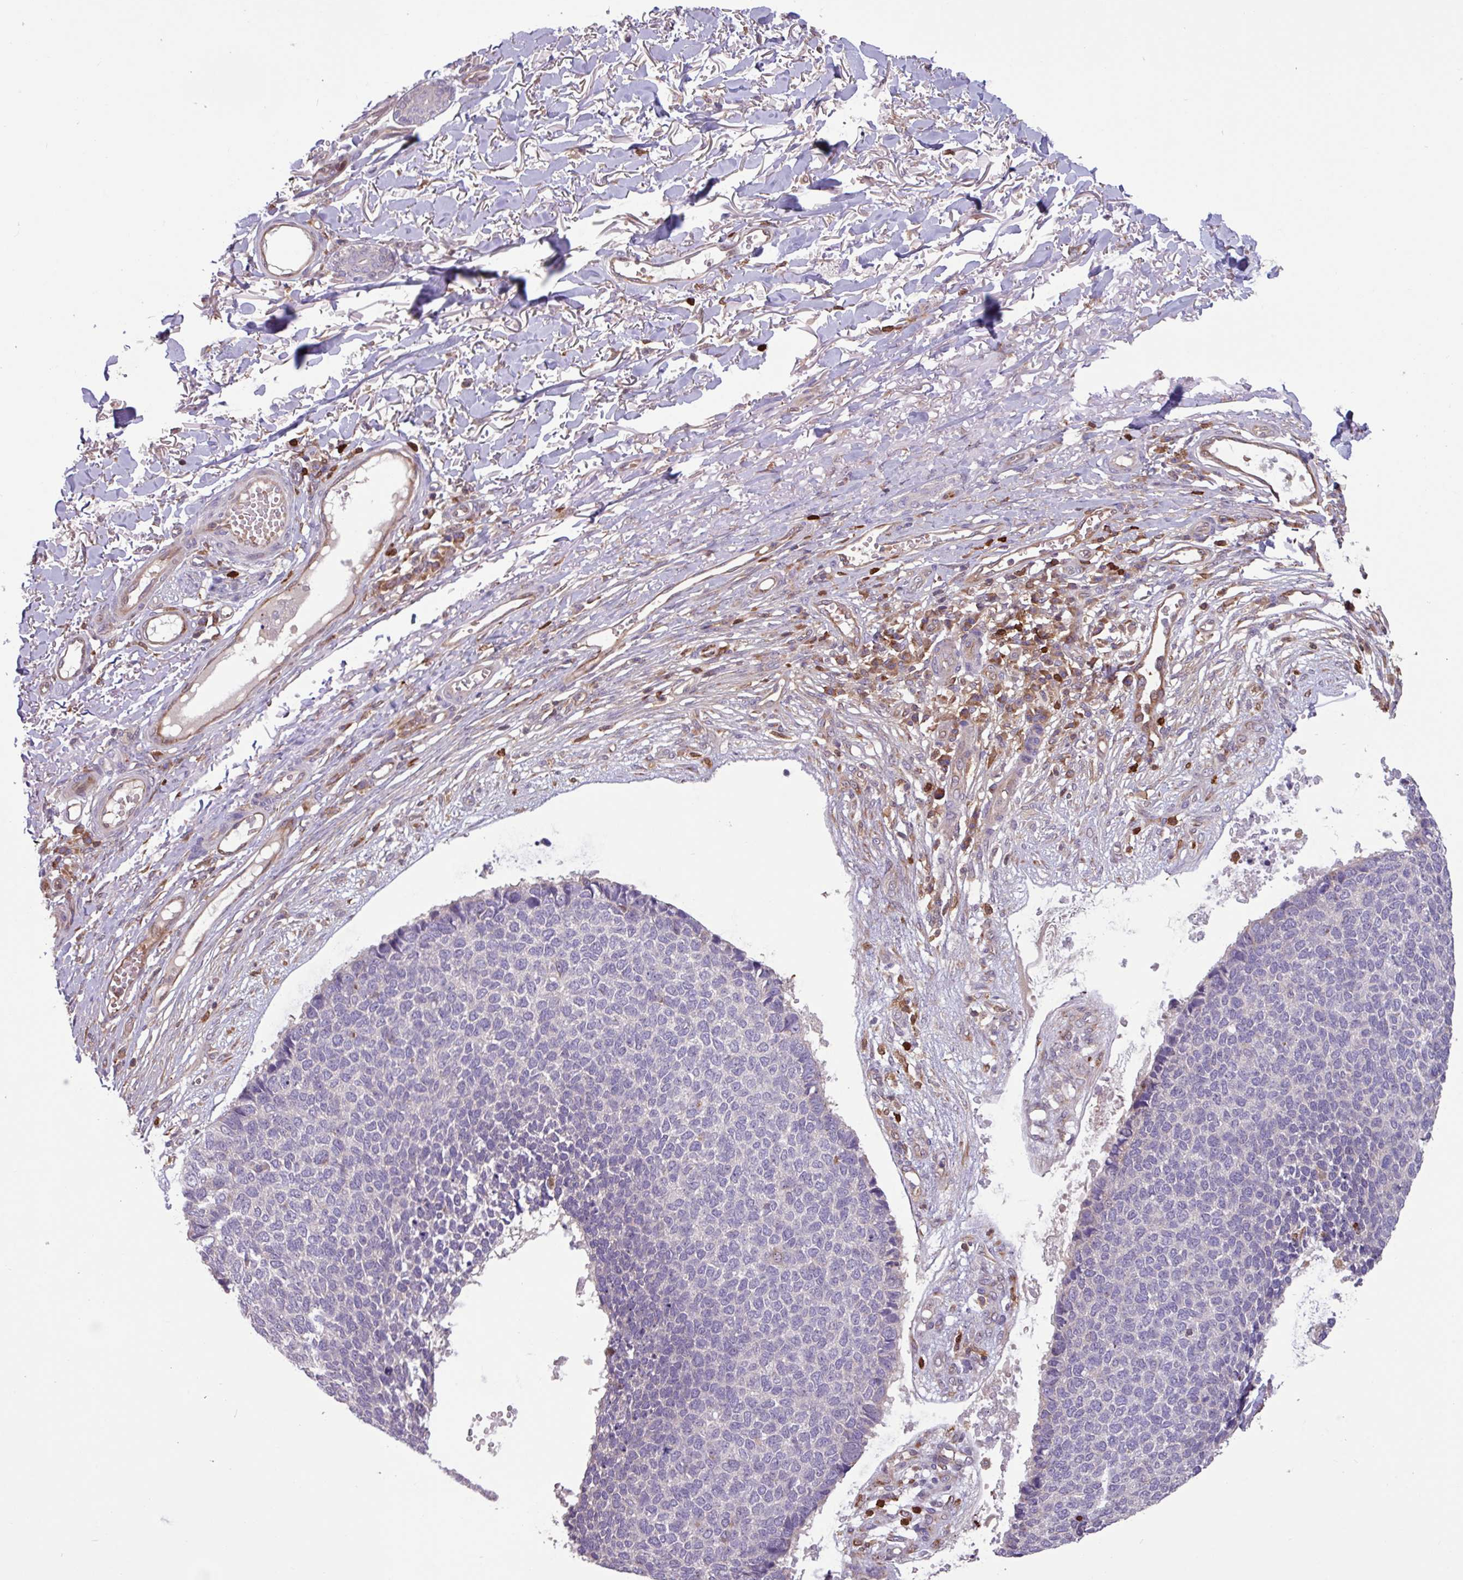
{"staining": {"intensity": "negative", "quantity": "none", "location": "none"}, "tissue": "skin cancer", "cell_type": "Tumor cells", "image_type": "cancer", "snomed": [{"axis": "morphology", "description": "Basal cell carcinoma"}, {"axis": "topography", "description": "Skin"}], "caption": "The immunohistochemistry (IHC) image has no significant positivity in tumor cells of skin cancer (basal cell carcinoma) tissue. (Brightfield microscopy of DAB (3,3'-diaminobenzidine) immunohistochemistry at high magnification).", "gene": "SEC61G", "patient": {"sex": "female", "age": 84}}